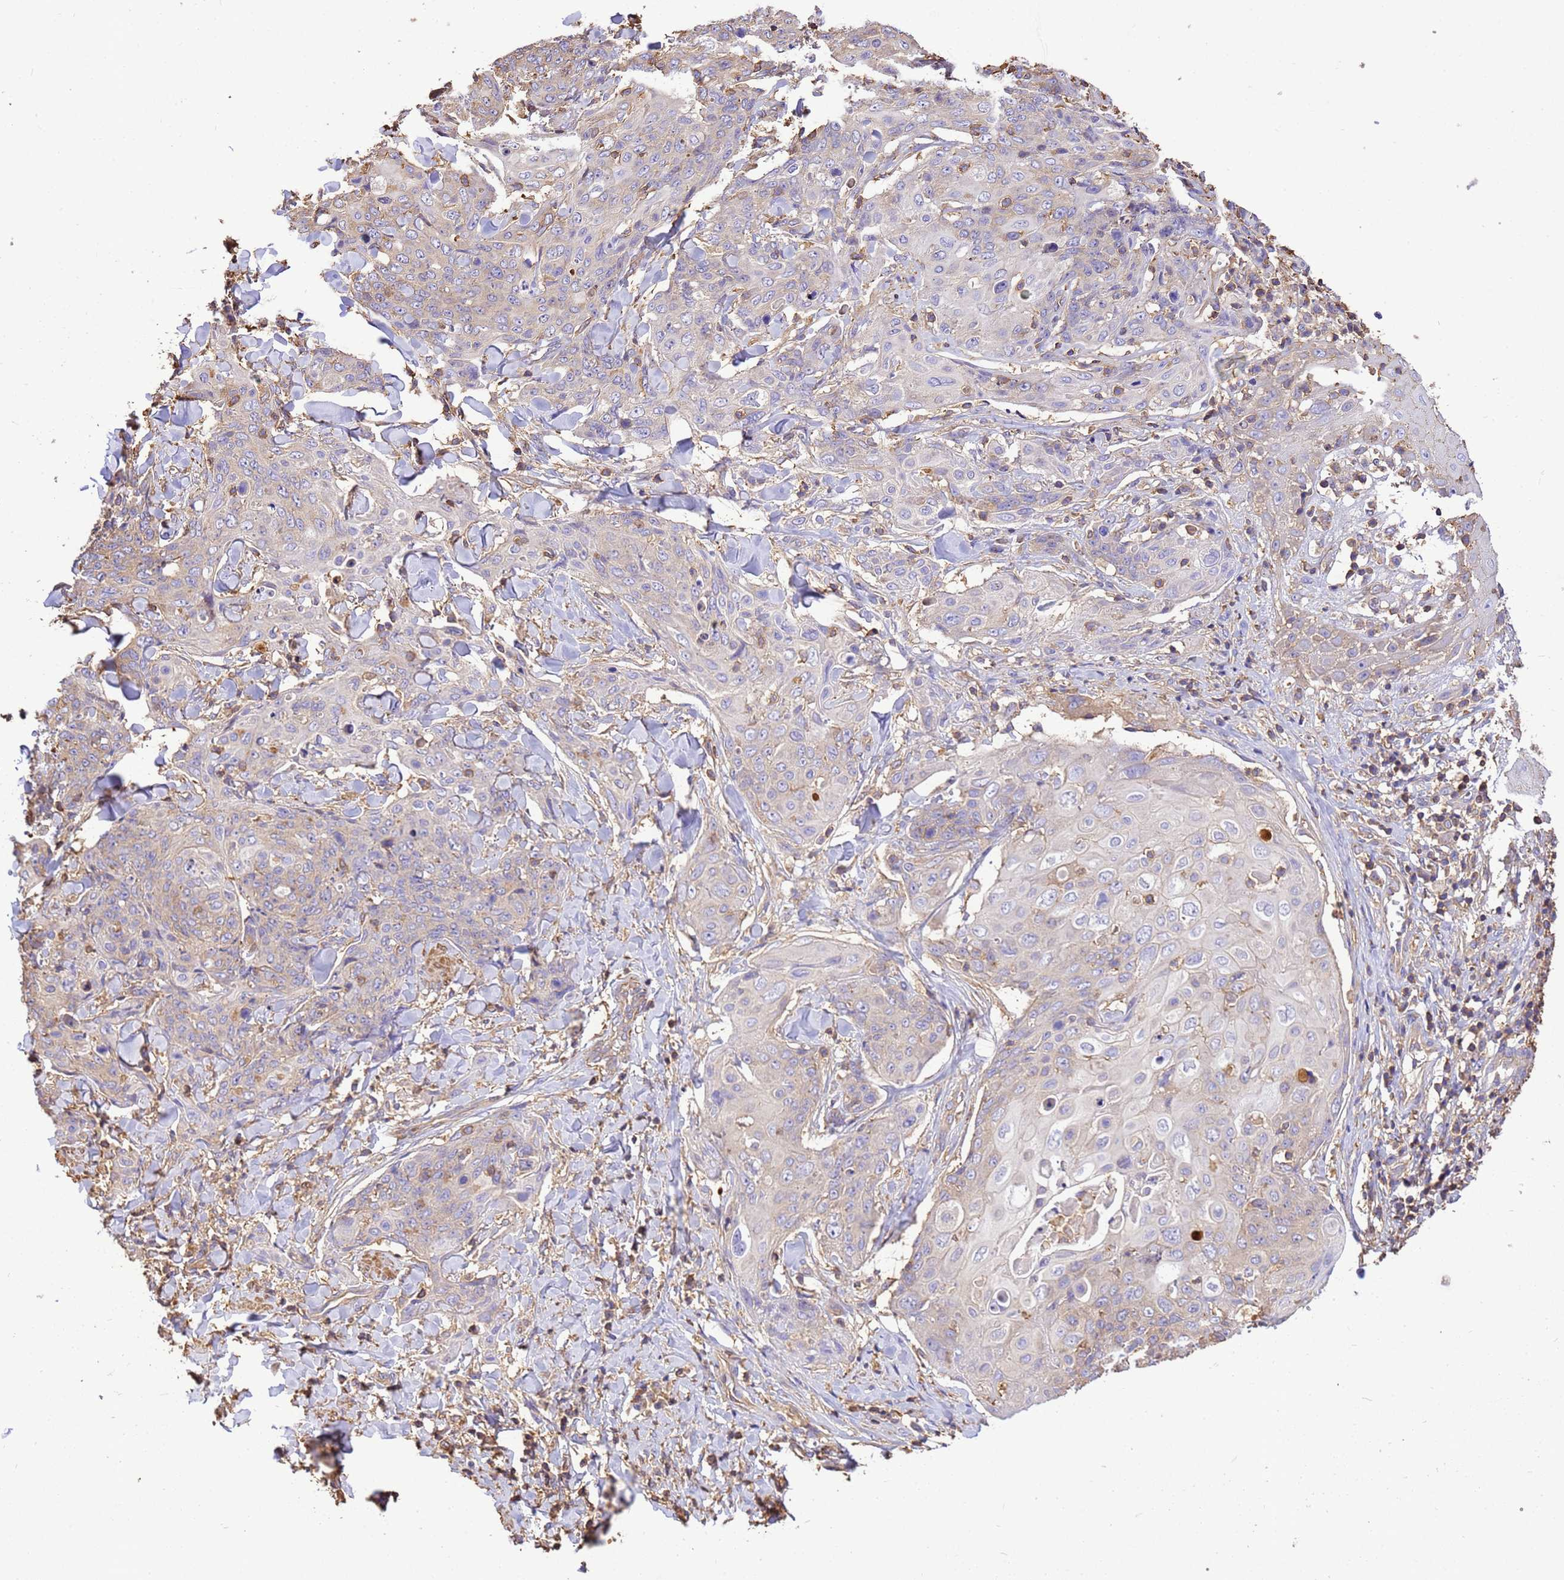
{"staining": {"intensity": "weak", "quantity": "<25%", "location": "cytoplasmic/membranous"}, "tissue": "skin cancer", "cell_type": "Tumor cells", "image_type": "cancer", "snomed": [{"axis": "morphology", "description": "Squamous cell carcinoma, NOS"}, {"axis": "topography", "description": "Skin"}, {"axis": "topography", "description": "Vulva"}], "caption": "Skin squamous cell carcinoma stained for a protein using IHC exhibits no positivity tumor cells.", "gene": "WDR64", "patient": {"sex": "female", "age": 85}}